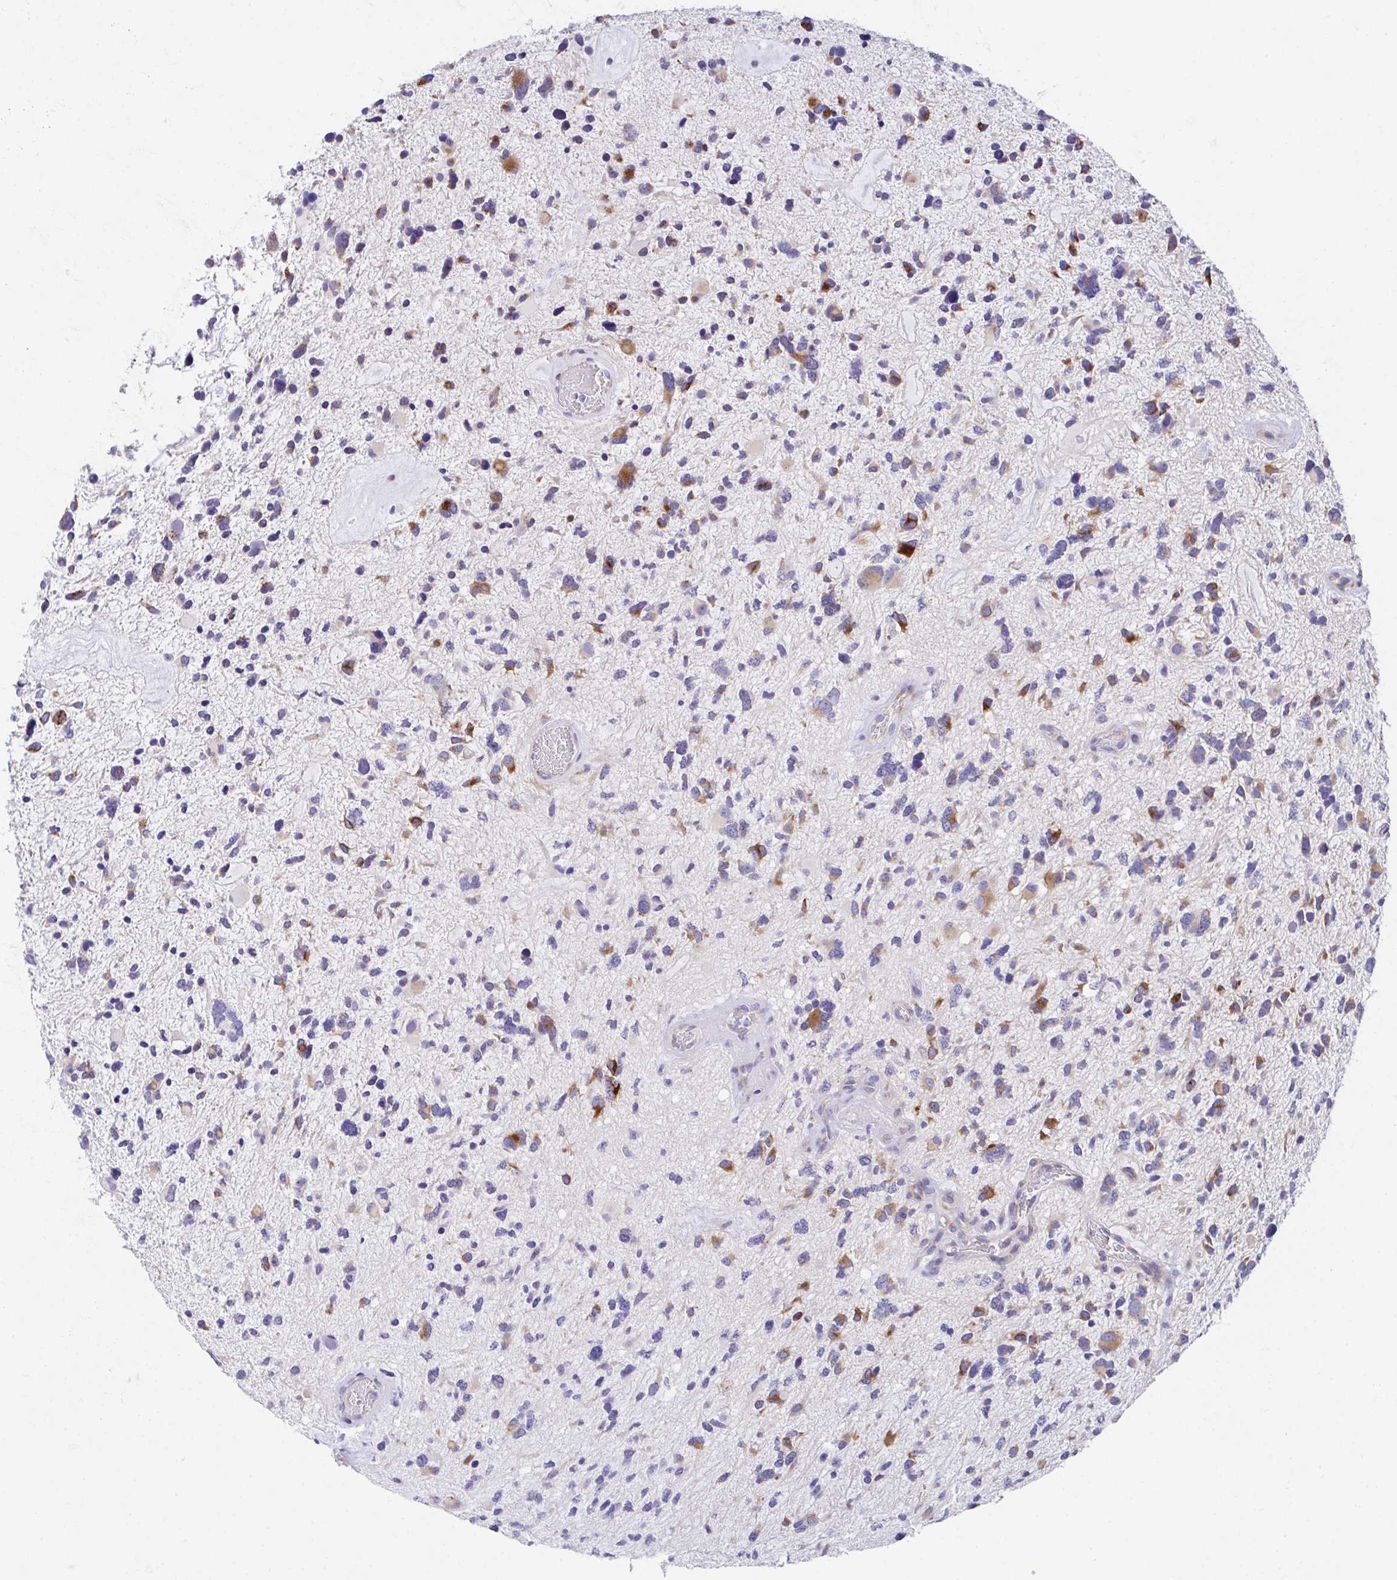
{"staining": {"intensity": "moderate", "quantity": "<25%", "location": "cytoplasmic/membranous"}, "tissue": "glioma", "cell_type": "Tumor cells", "image_type": "cancer", "snomed": [{"axis": "morphology", "description": "Glioma, malignant, High grade"}, {"axis": "topography", "description": "Brain"}], "caption": "This image displays malignant glioma (high-grade) stained with IHC to label a protein in brown. The cytoplasmic/membranous of tumor cells show moderate positivity for the protein. Nuclei are counter-stained blue.", "gene": "MIA3", "patient": {"sex": "female", "age": 11}}